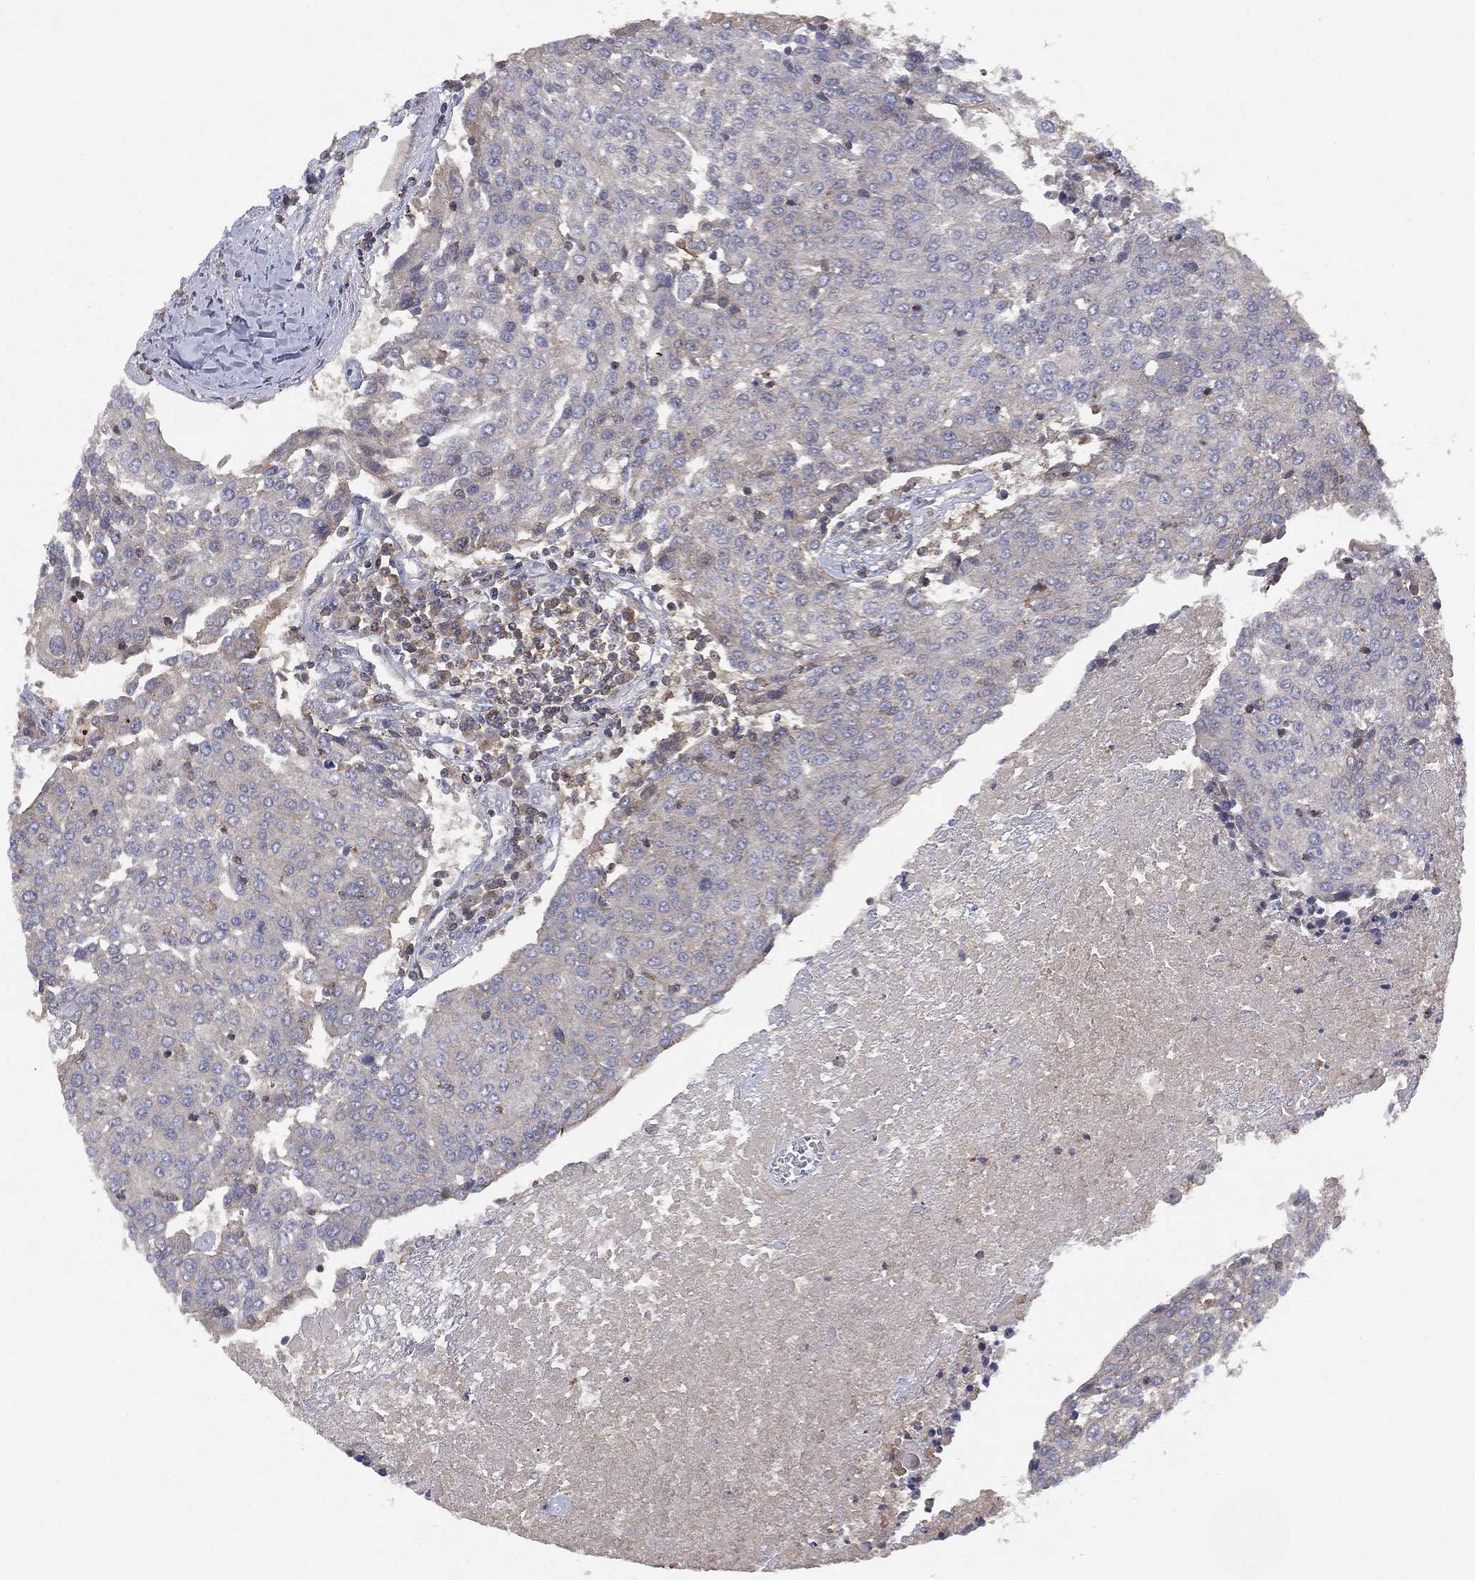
{"staining": {"intensity": "negative", "quantity": "none", "location": "none"}, "tissue": "urothelial cancer", "cell_type": "Tumor cells", "image_type": "cancer", "snomed": [{"axis": "morphology", "description": "Urothelial carcinoma, High grade"}, {"axis": "topography", "description": "Urinary bladder"}], "caption": "A photomicrograph of human urothelial cancer is negative for staining in tumor cells. (DAB immunohistochemistry (IHC), high magnification).", "gene": "DOCK8", "patient": {"sex": "female", "age": 85}}